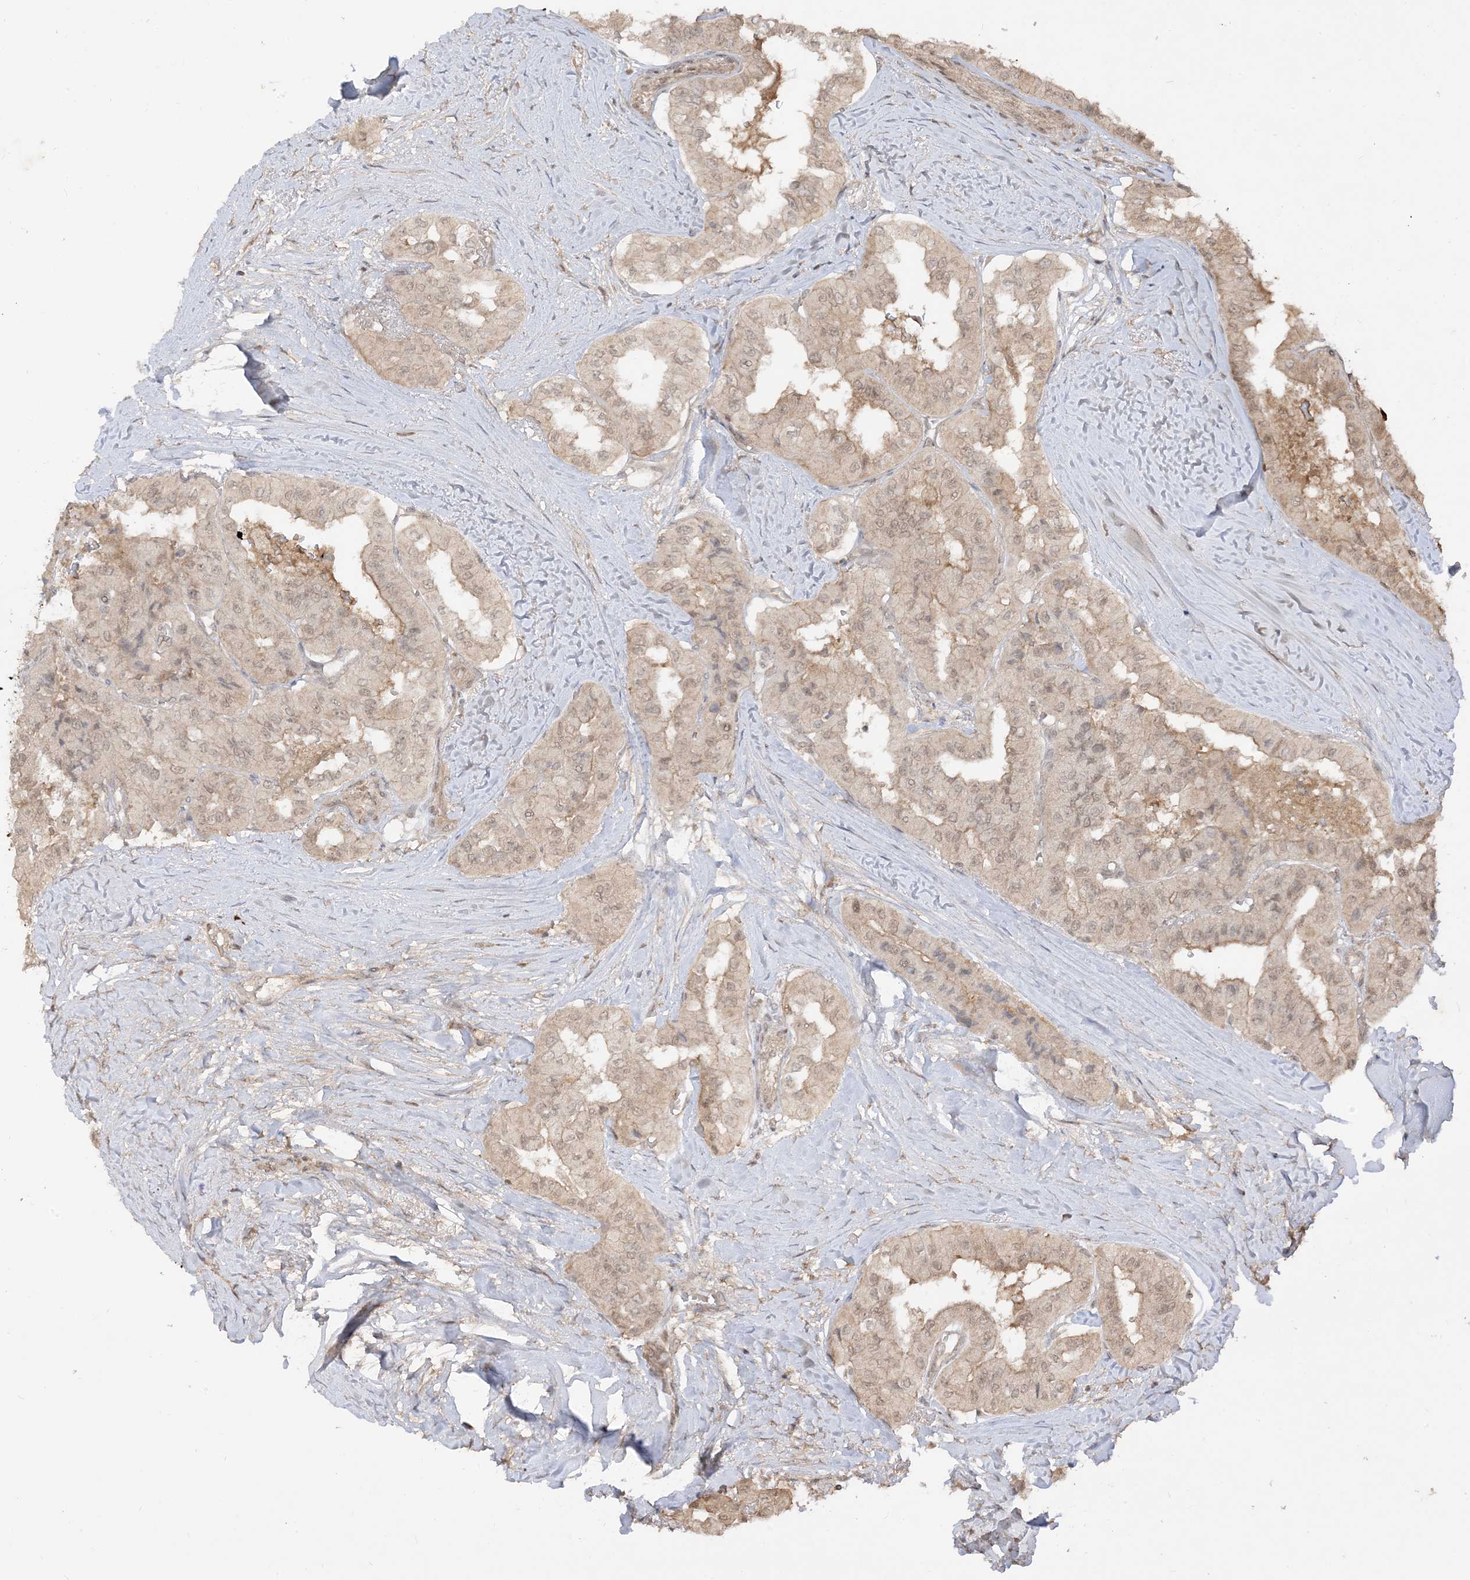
{"staining": {"intensity": "weak", "quantity": "<25%", "location": "cytoplasmic/membranous"}, "tissue": "thyroid cancer", "cell_type": "Tumor cells", "image_type": "cancer", "snomed": [{"axis": "morphology", "description": "Papillary adenocarcinoma, NOS"}, {"axis": "topography", "description": "Thyroid gland"}], "caption": "Thyroid cancer was stained to show a protein in brown. There is no significant staining in tumor cells.", "gene": "TBCC", "patient": {"sex": "female", "age": 59}}